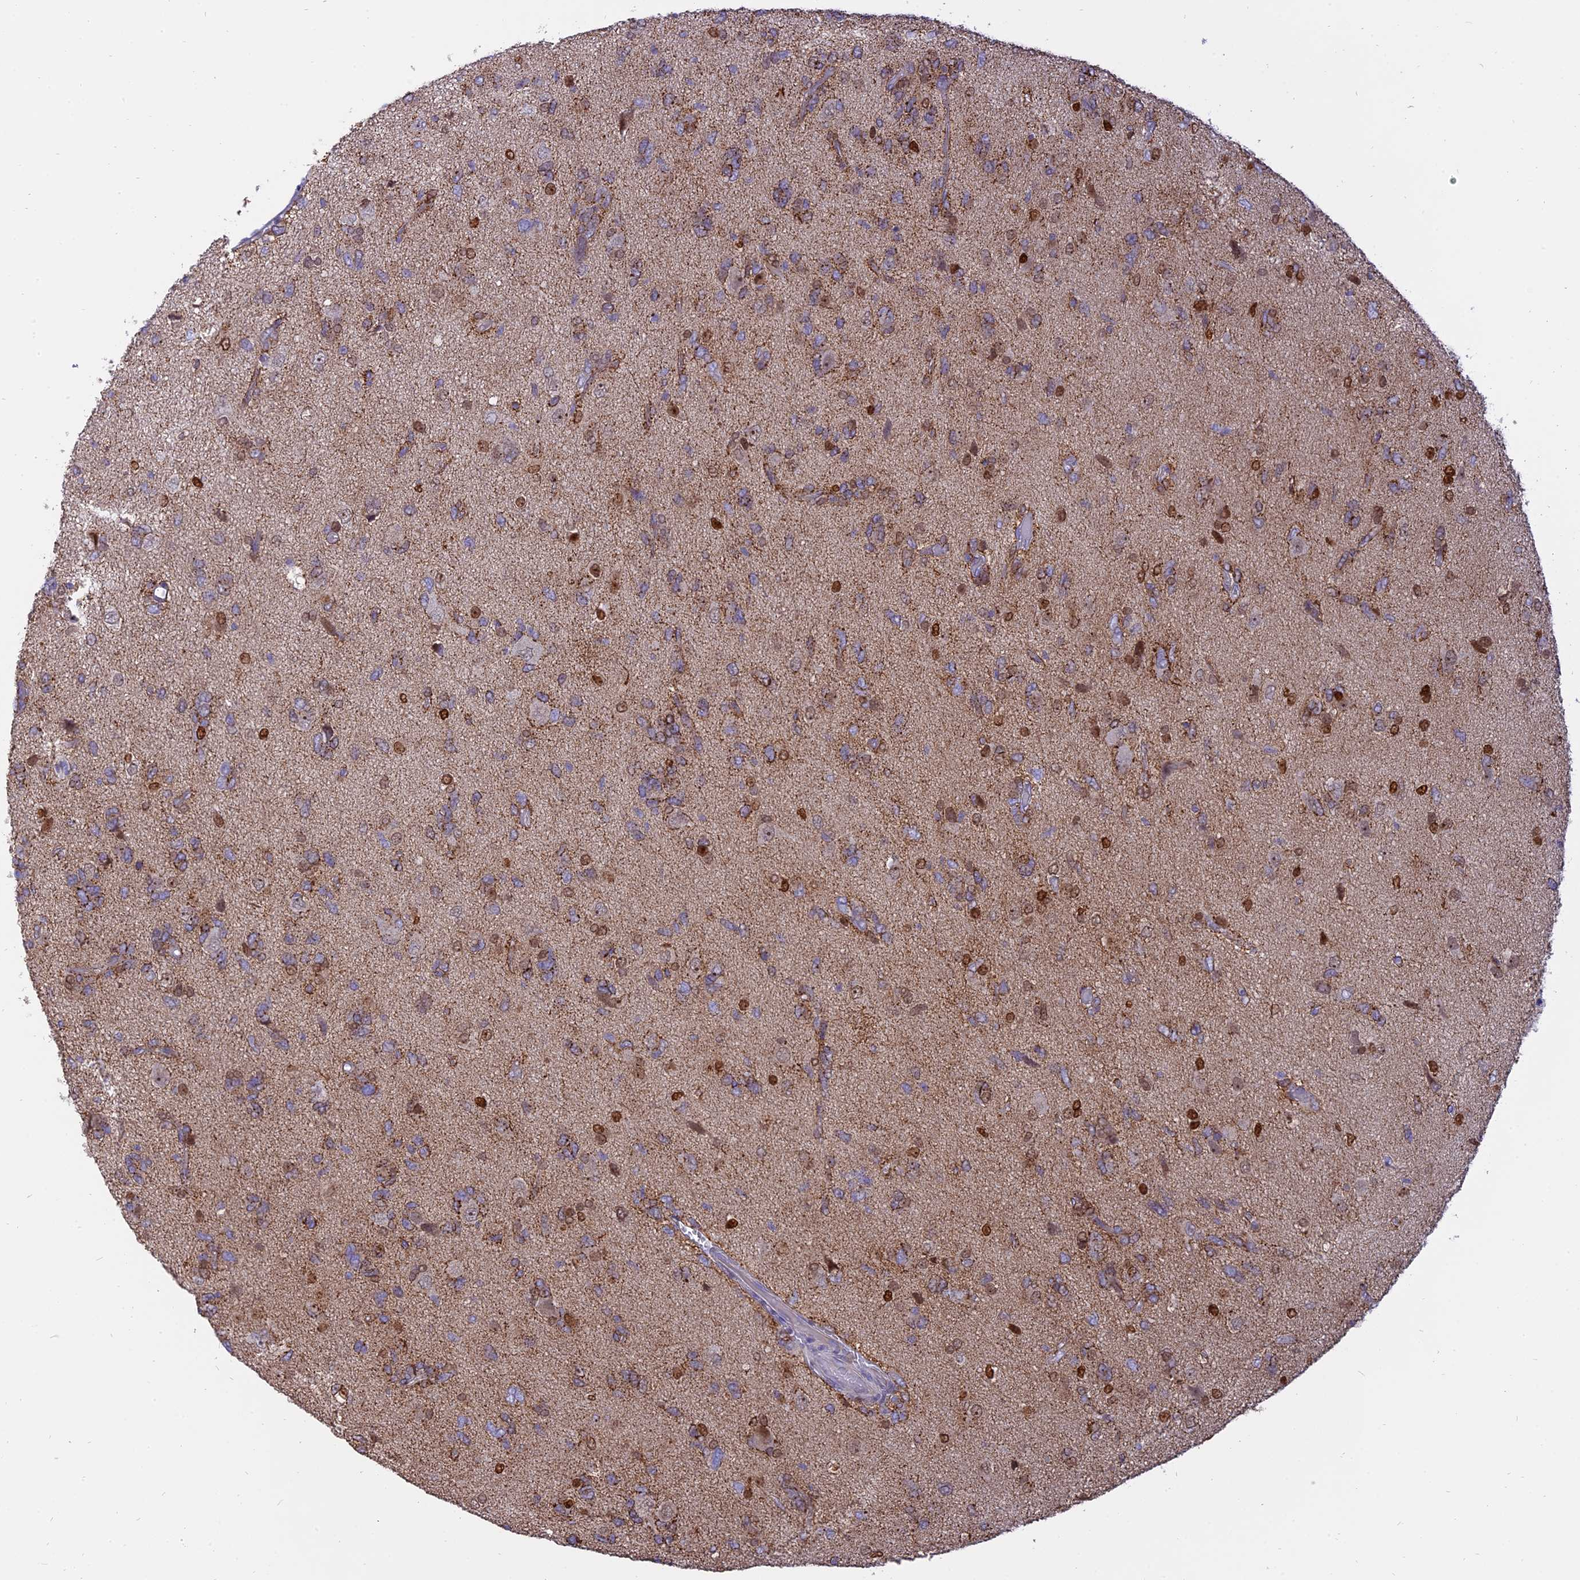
{"staining": {"intensity": "moderate", "quantity": "25%-75%", "location": "cytoplasmic/membranous"}, "tissue": "glioma", "cell_type": "Tumor cells", "image_type": "cancer", "snomed": [{"axis": "morphology", "description": "Glioma, malignant, High grade"}, {"axis": "topography", "description": "Brain"}], "caption": "Glioma stained with DAB (3,3'-diaminobenzidine) immunohistochemistry reveals medium levels of moderate cytoplasmic/membranous positivity in approximately 25%-75% of tumor cells.", "gene": "CENPV", "patient": {"sex": "female", "age": 59}}